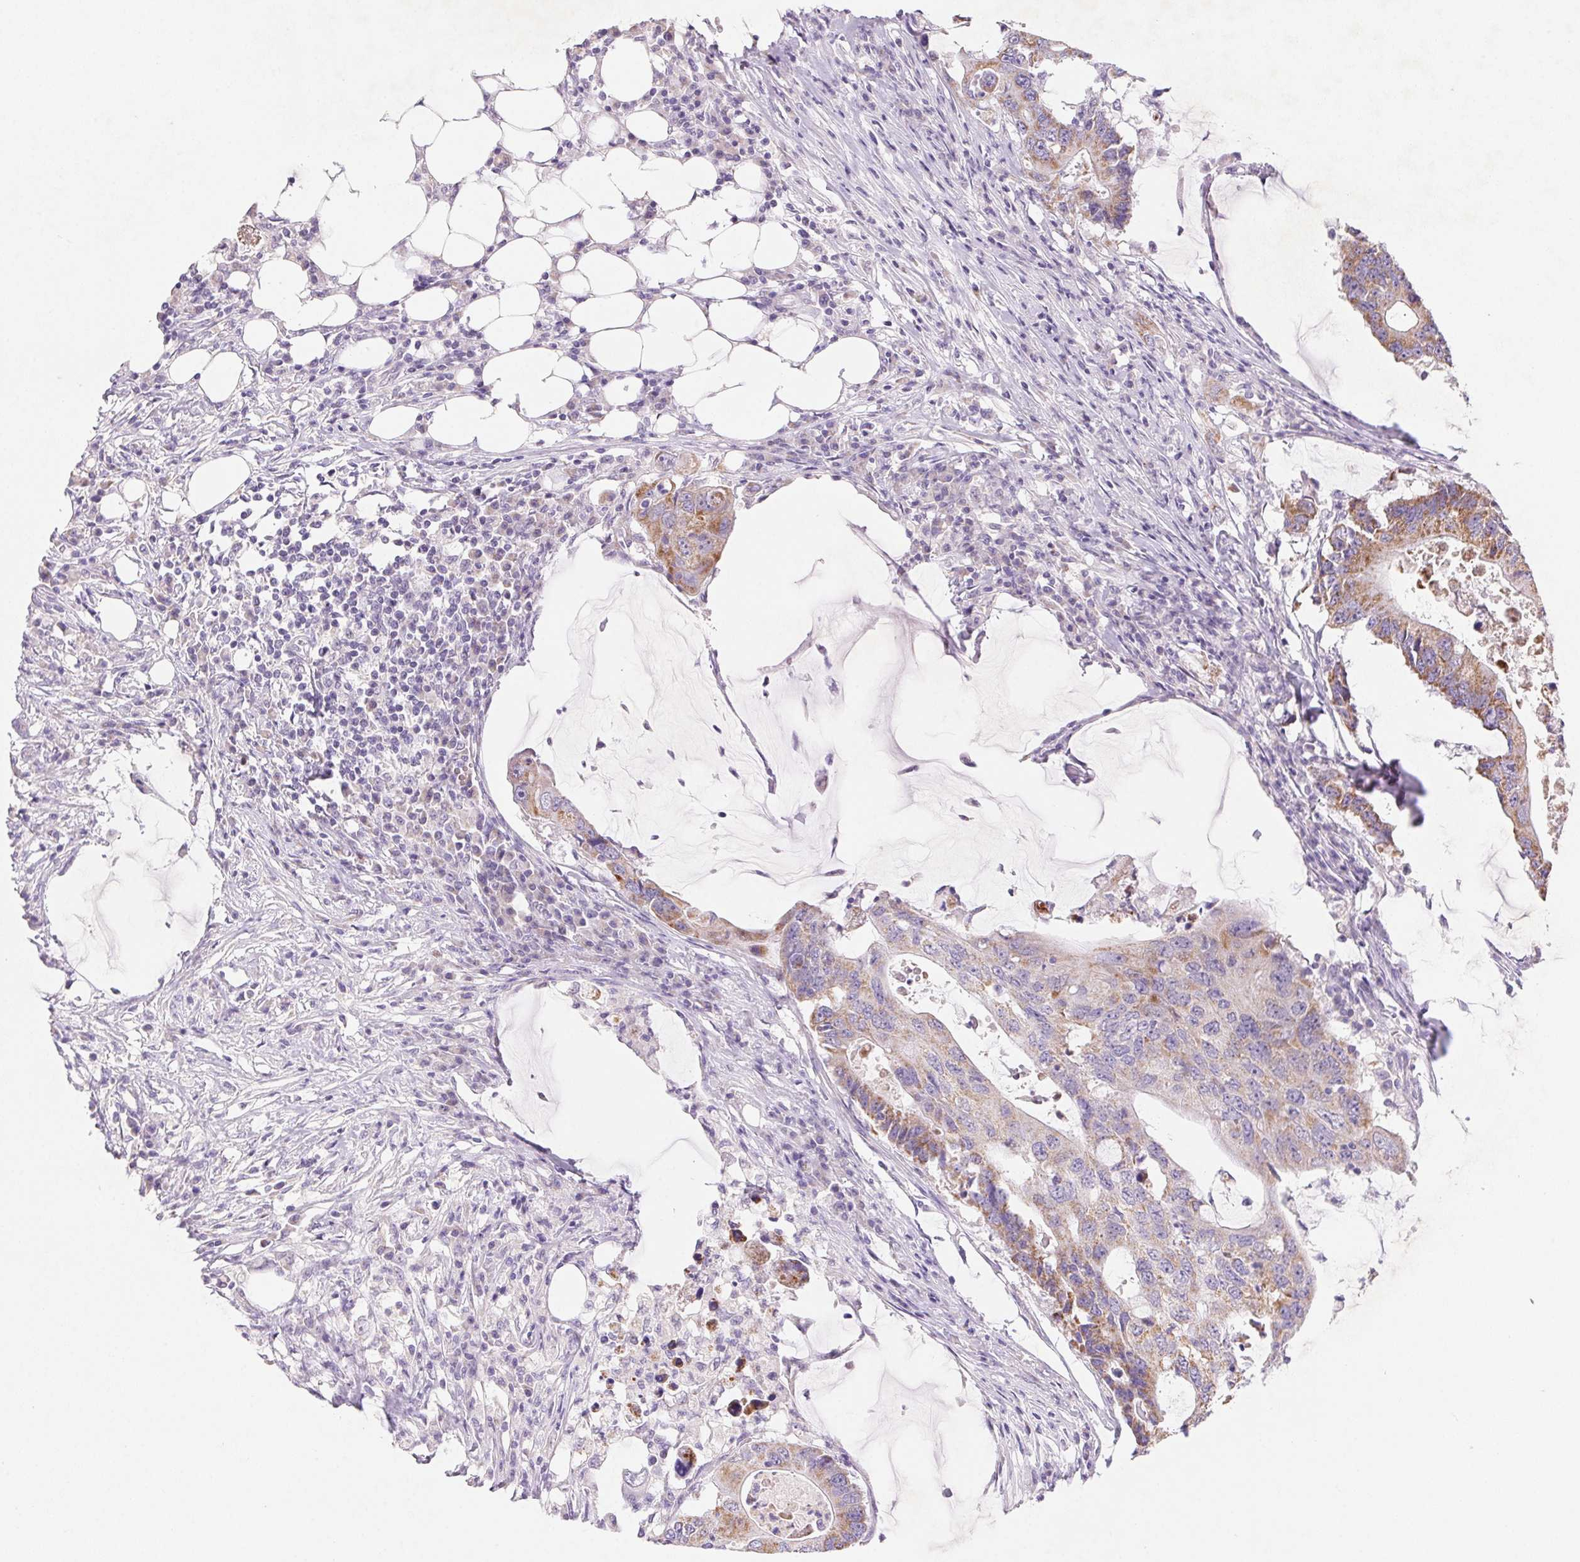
{"staining": {"intensity": "moderate", "quantity": "25%-75%", "location": "cytoplasmic/membranous"}, "tissue": "colorectal cancer", "cell_type": "Tumor cells", "image_type": "cancer", "snomed": [{"axis": "morphology", "description": "Adenocarcinoma, NOS"}, {"axis": "topography", "description": "Colon"}], "caption": "A high-resolution image shows IHC staining of colorectal cancer (adenocarcinoma), which reveals moderate cytoplasmic/membranous staining in about 25%-75% of tumor cells.", "gene": "DPPA5", "patient": {"sex": "male", "age": 71}}